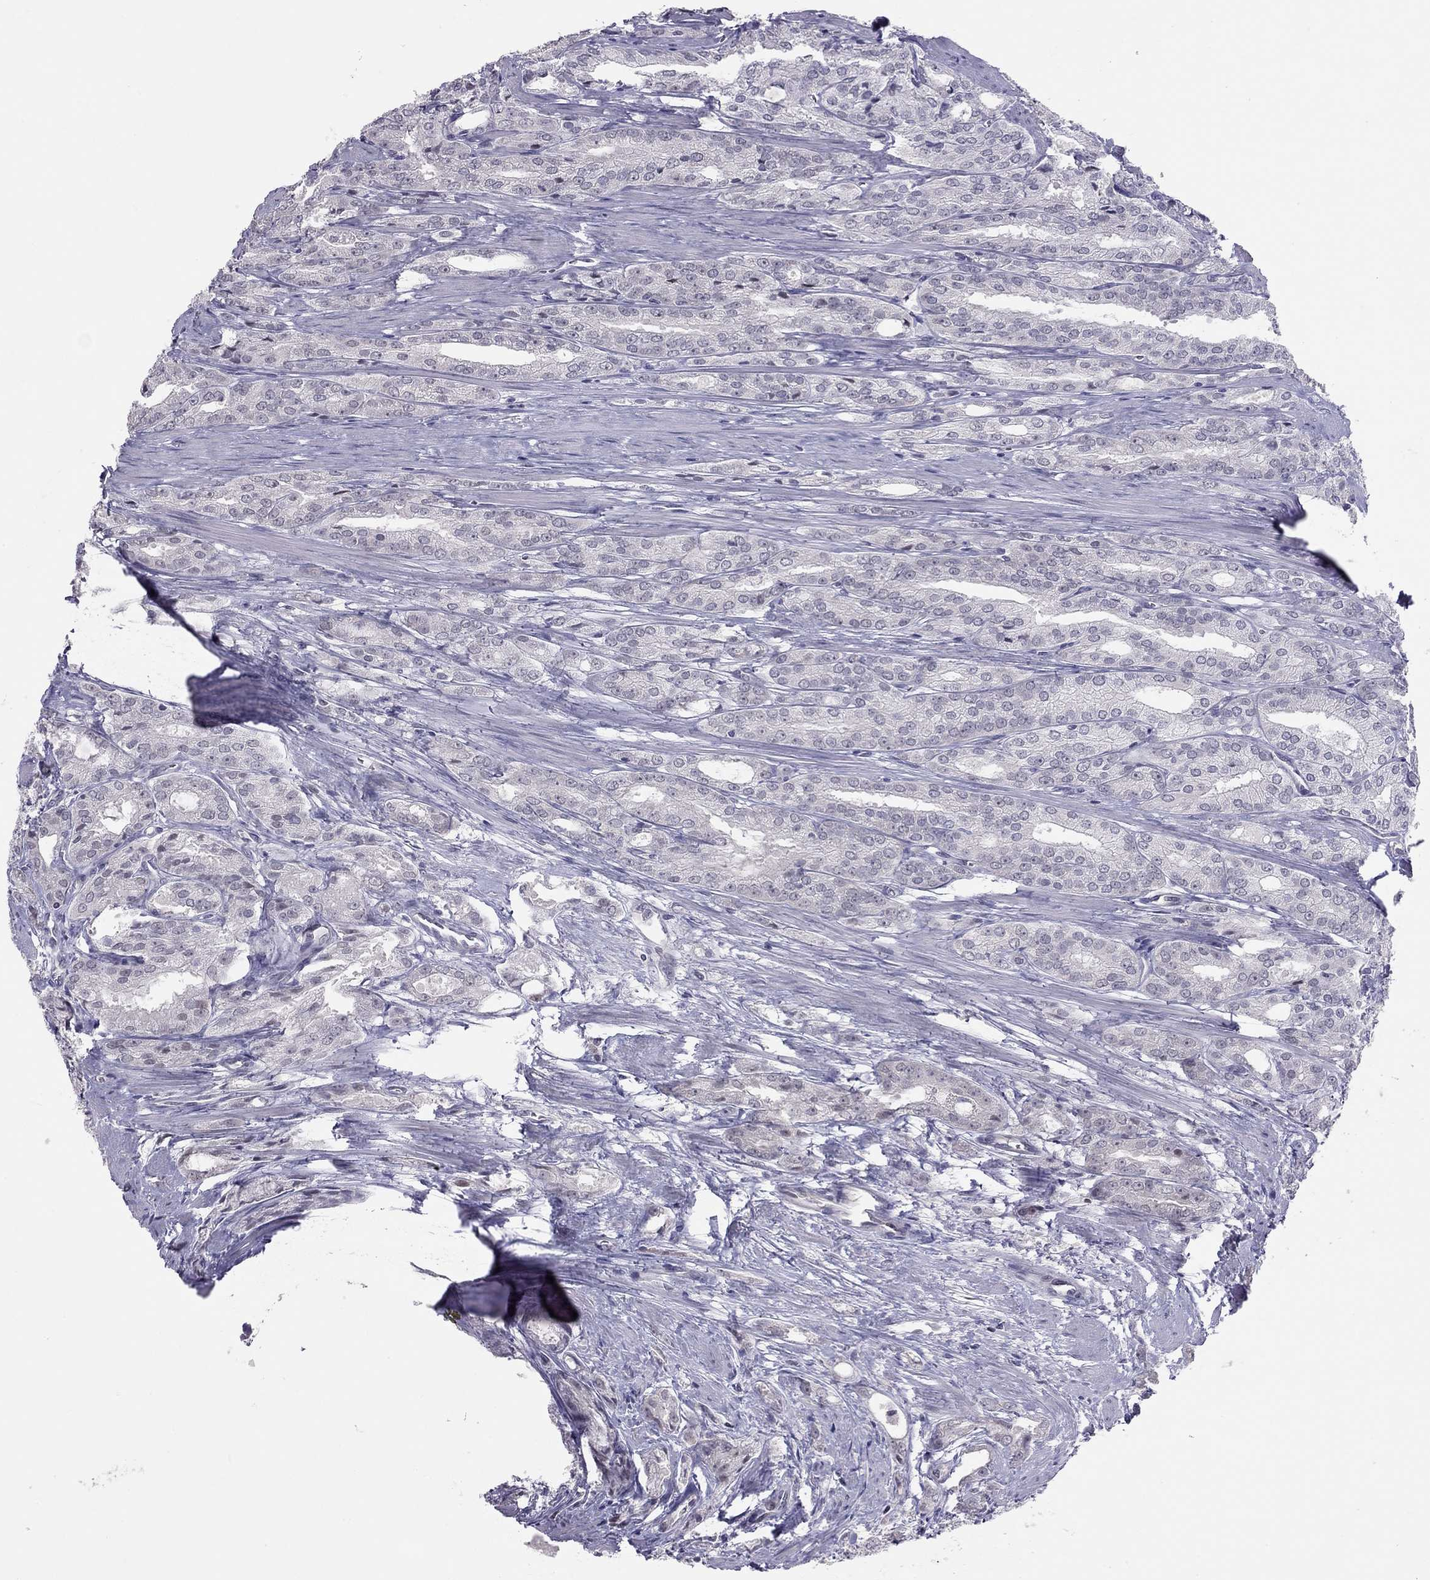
{"staining": {"intensity": "negative", "quantity": "none", "location": "none"}, "tissue": "prostate cancer", "cell_type": "Tumor cells", "image_type": "cancer", "snomed": [{"axis": "morphology", "description": "Adenocarcinoma, NOS"}, {"axis": "morphology", "description": "Adenocarcinoma, High grade"}, {"axis": "topography", "description": "Prostate"}], "caption": "DAB immunohistochemical staining of human adenocarcinoma (high-grade) (prostate) exhibits no significant staining in tumor cells.", "gene": "HSF2BP", "patient": {"sex": "male", "age": 70}}